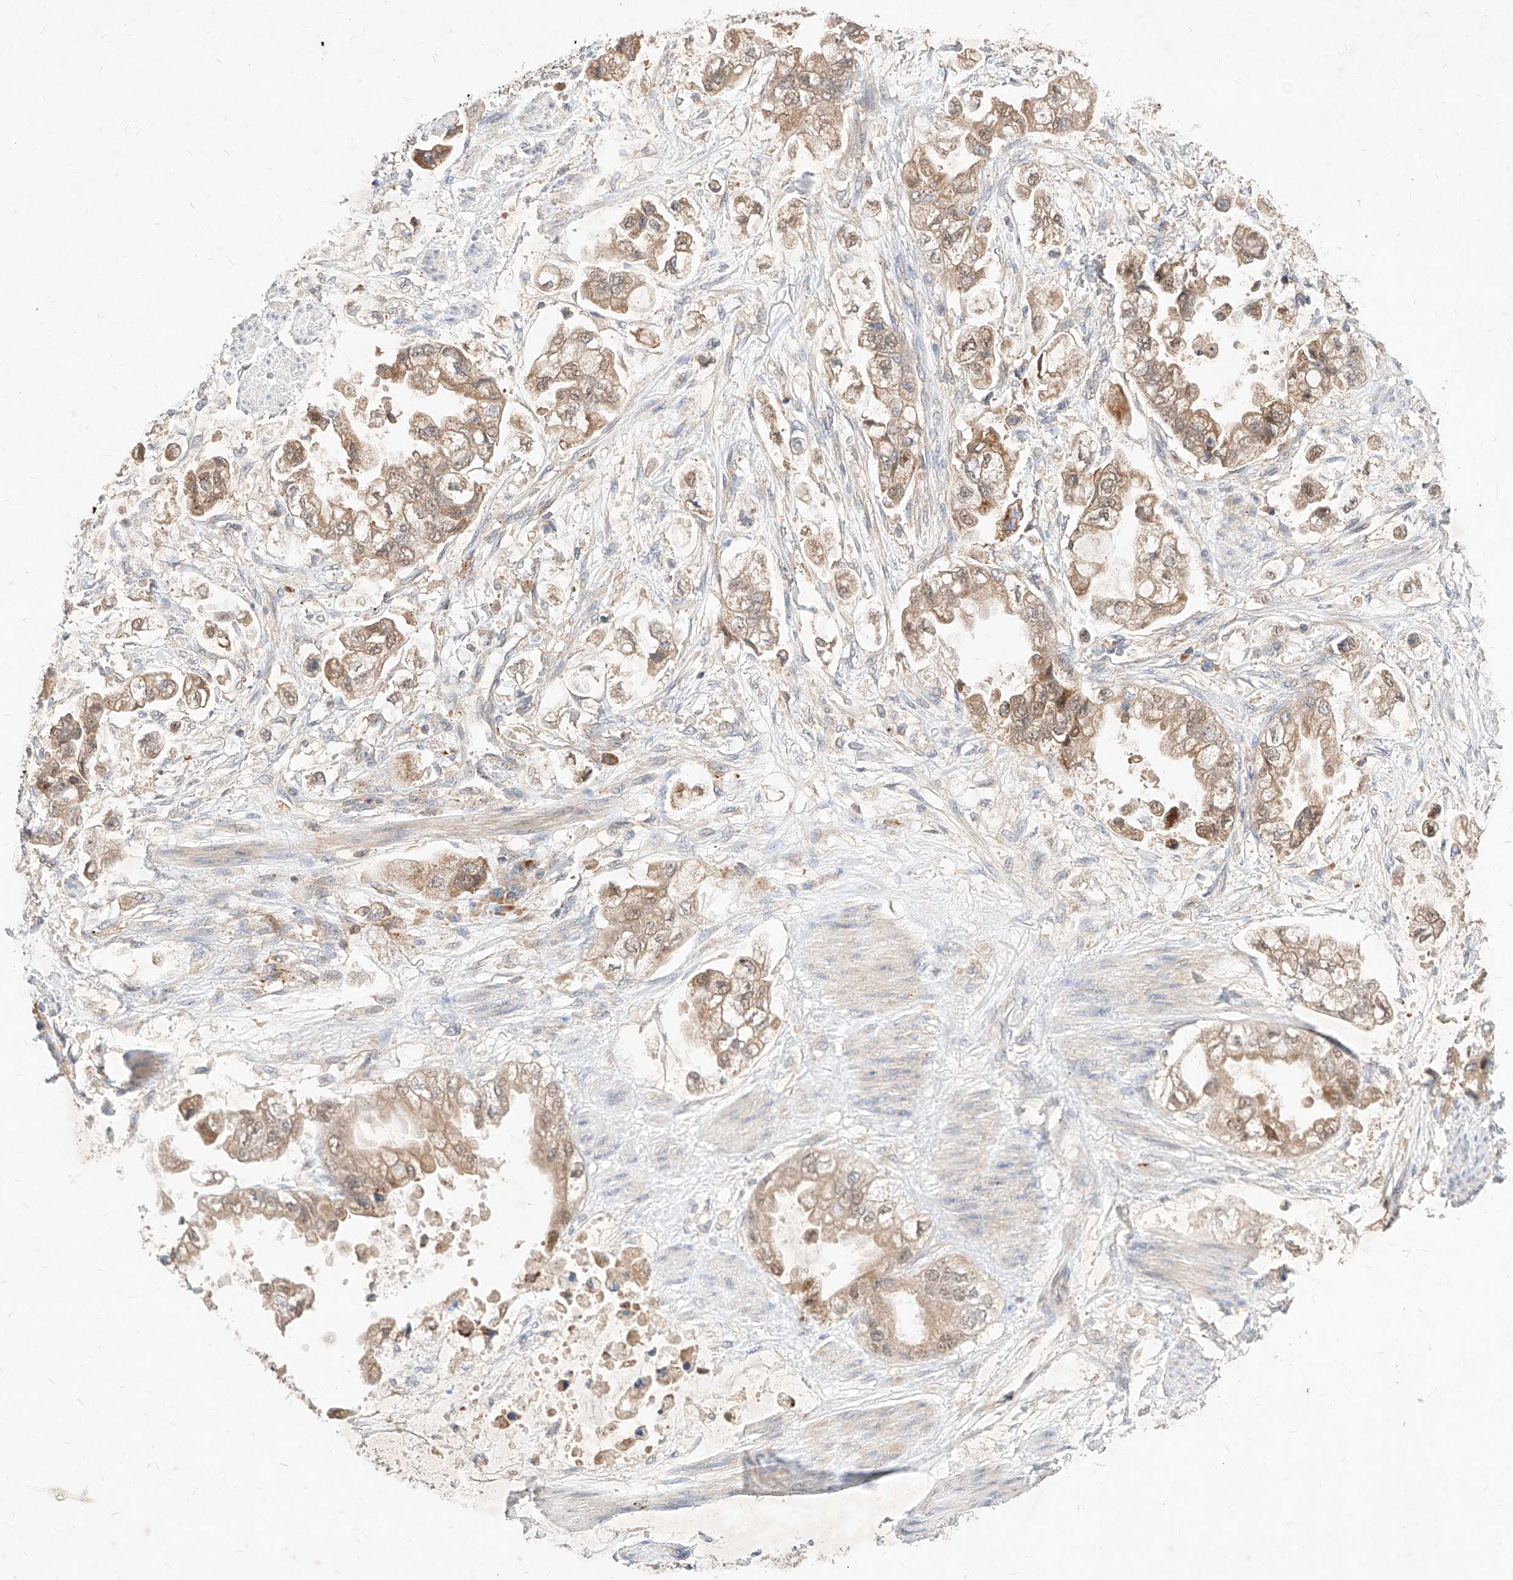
{"staining": {"intensity": "moderate", "quantity": ">75%", "location": "cytoplasmic/membranous"}, "tissue": "stomach cancer", "cell_type": "Tumor cells", "image_type": "cancer", "snomed": [{"axis": "morphology", "description": "Adenocarcinoma, NOS"}, {"axis": "topography", "description": "Stomach"}], "caption": "Moderate cytoplasmic/membranous expression for a protein is present in approximately >75% of tumor cells of stomach cancer (adenocarcinoma) using IHC.", "gene": "TSNAX", "patient": {"sex": "male", "age": 62}}